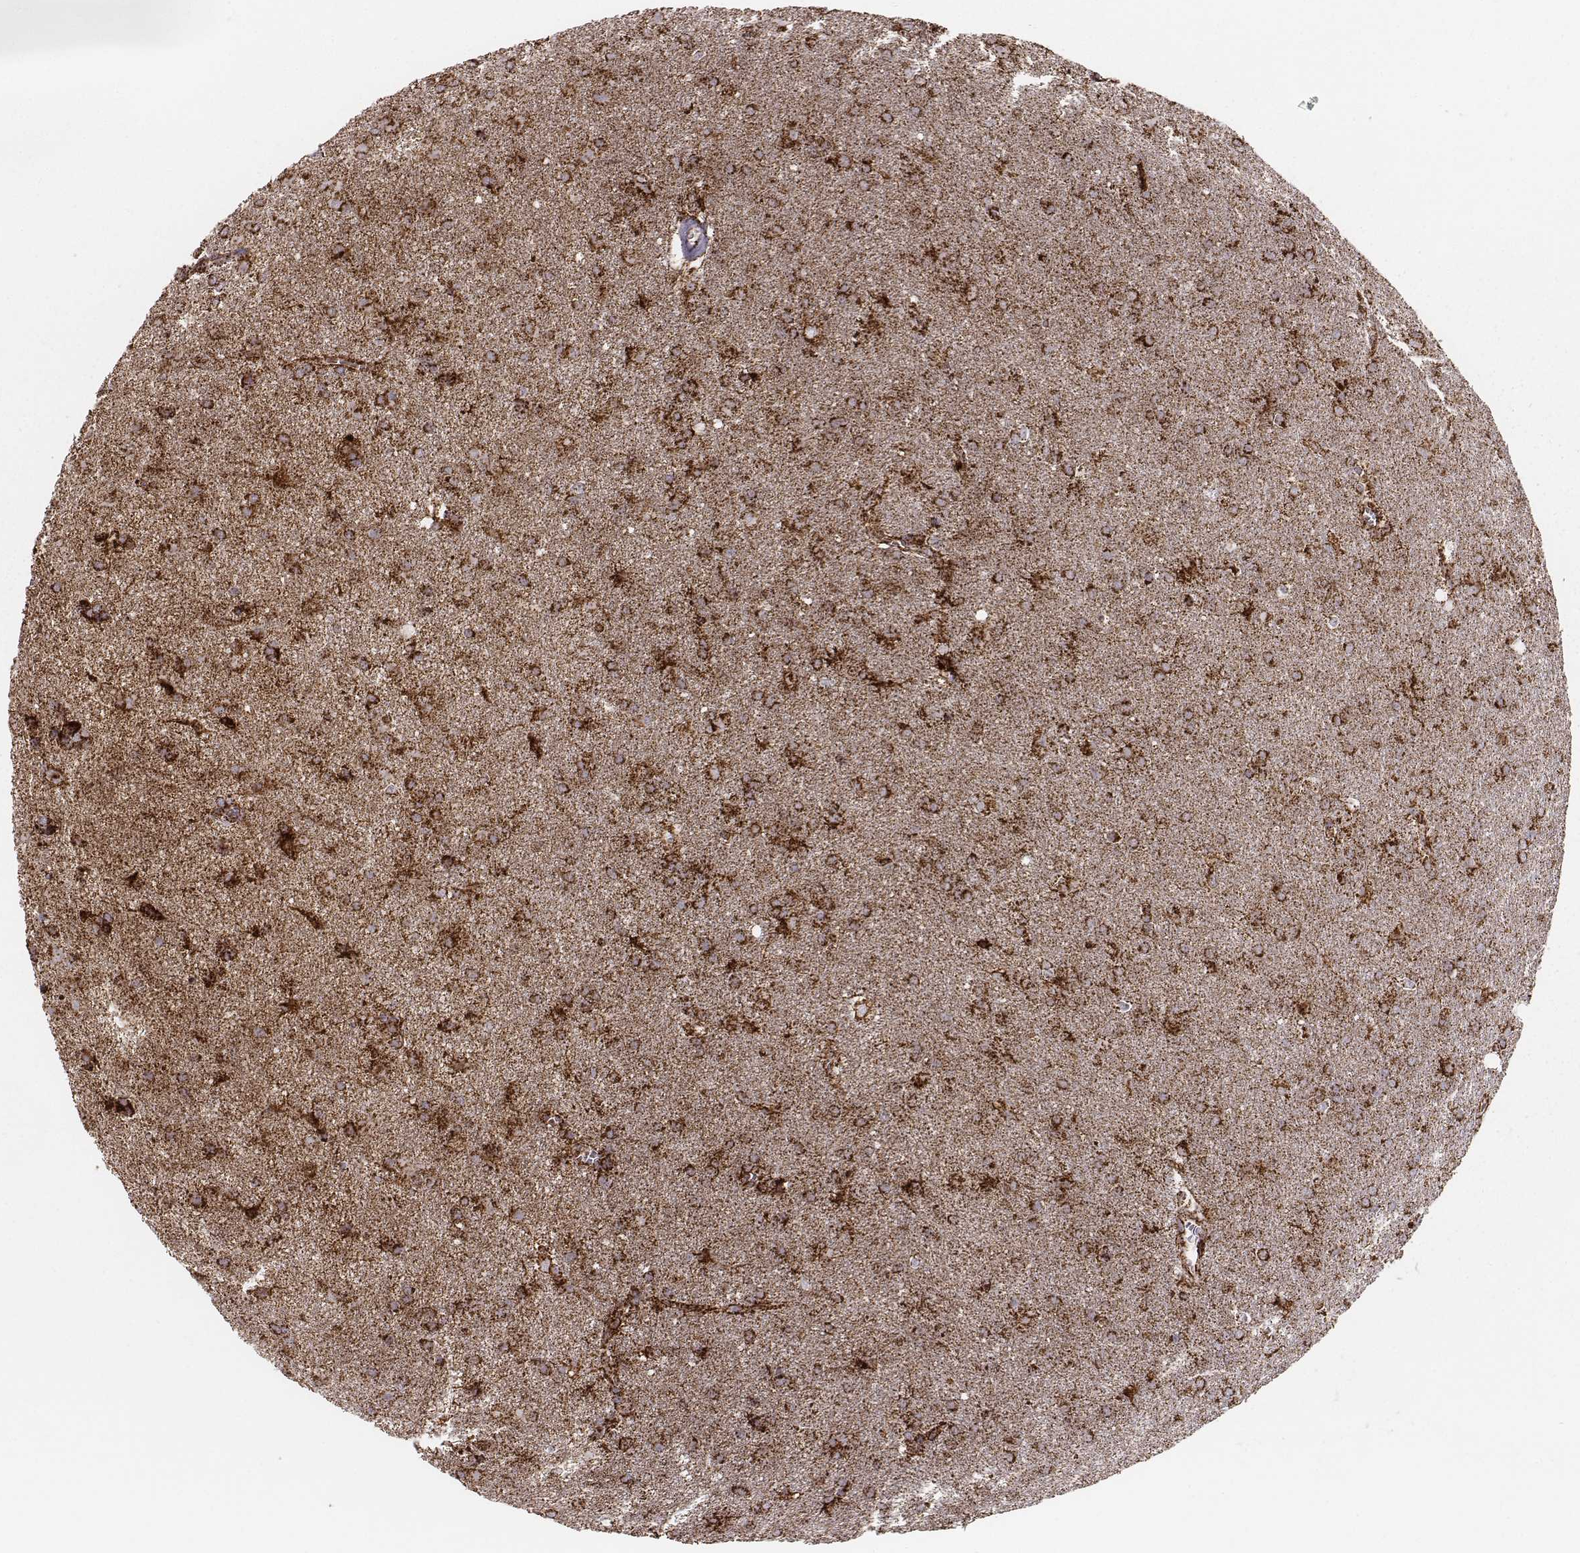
{"staining": {"intensity": "strong", "quantity": ">75%", "location": "cytoplasmic/membranous"}, "tissue": "glioma", "cell_type": "Tumor cells", "image_type": "cancer", "snomed": [{"axis": "morphology", "description": "Glioma, malignant, Low grade"}, {"axis": "topography", "description": "Brain"}], "caption": "This photomicrograph reveals immunohistochemistry staining of malignant low-grade glioma, with high strong cytoplasmic/membranous expression in about >75% of tumor cells.", "gene": "TUFM", "patient": {"sex": "male", "age": 58}}